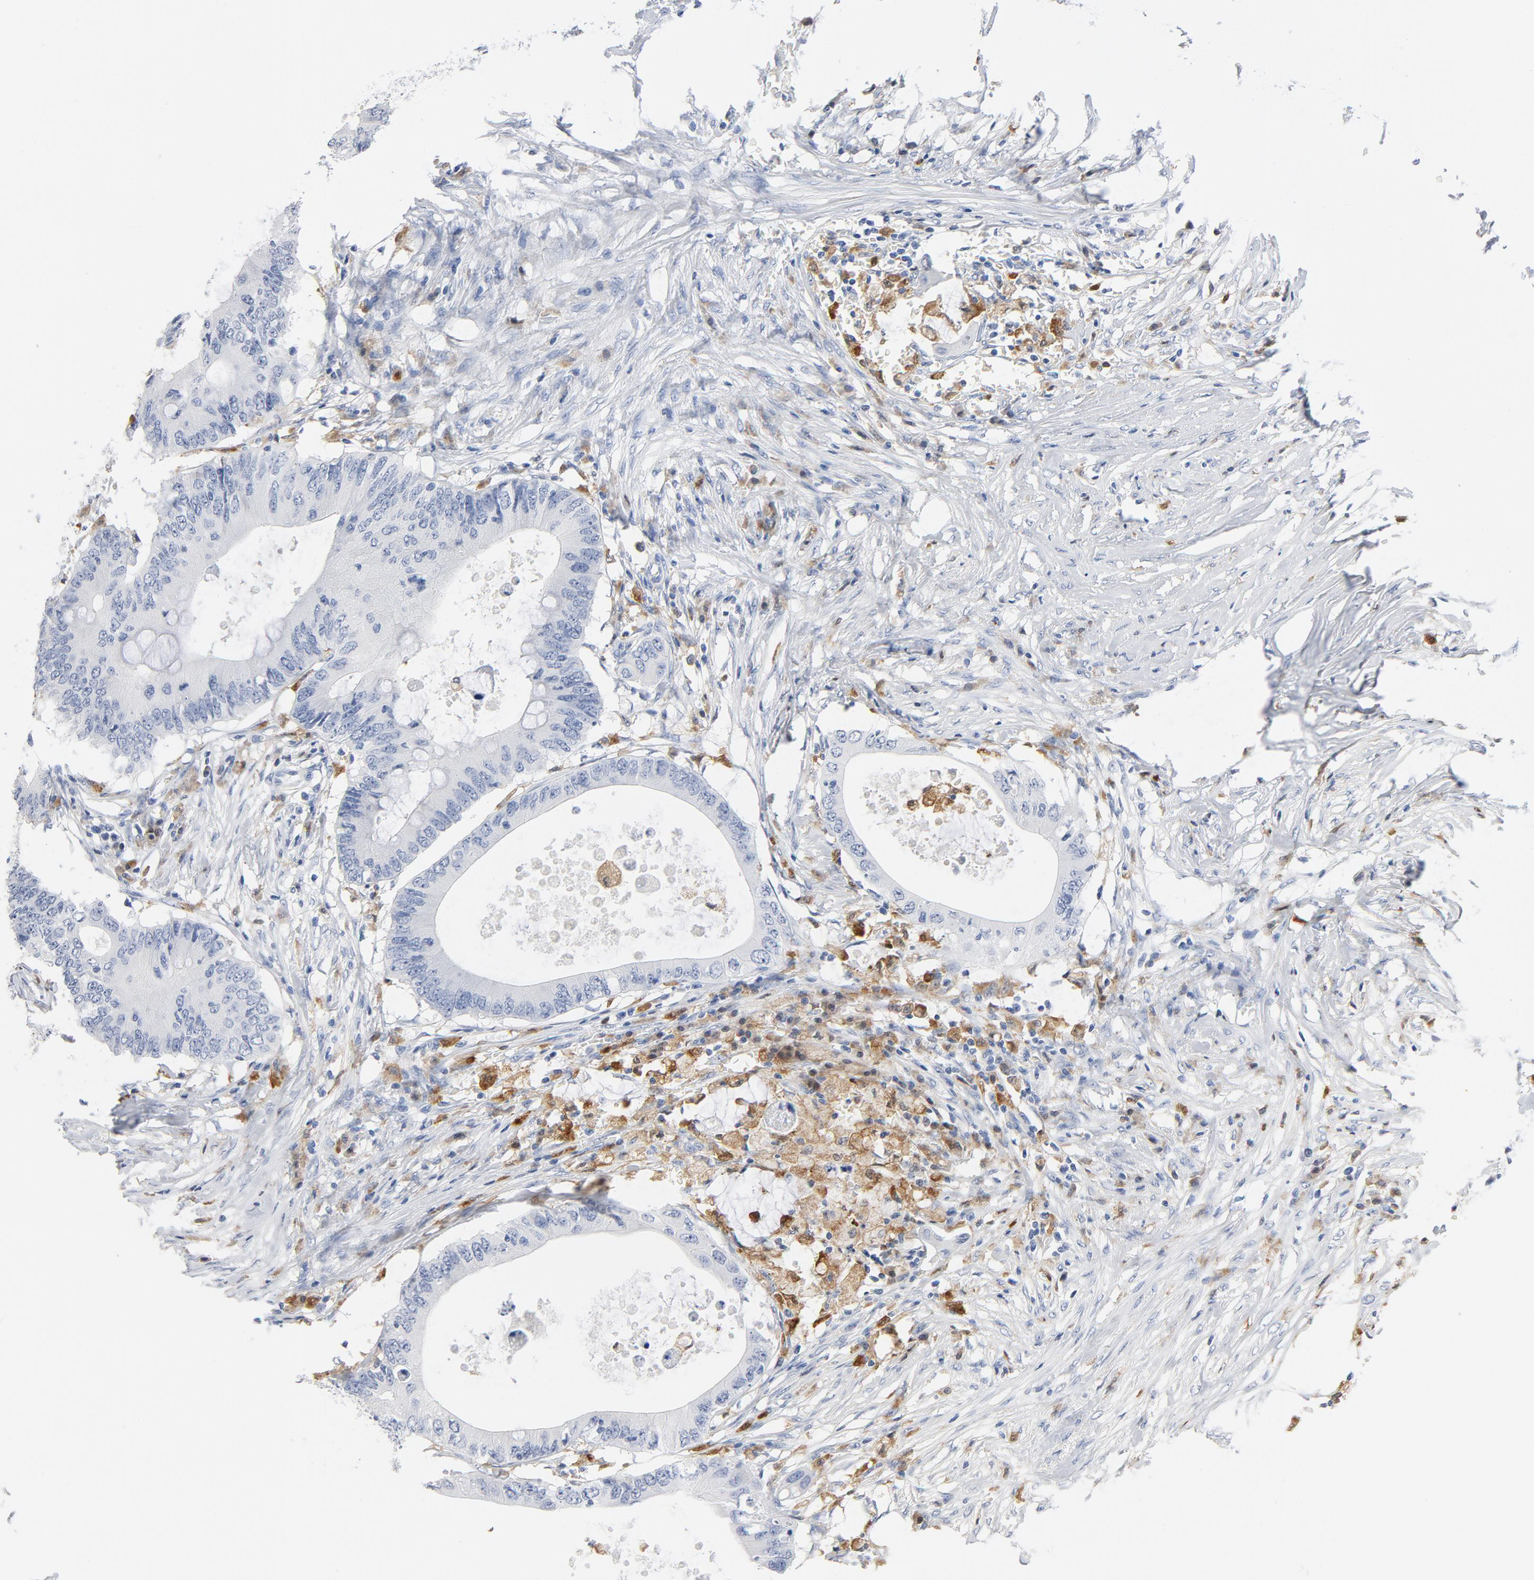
{"staining": {"intensity": "negative", "quantity": "none", "location": "none"}, "tissue": "colorectal cancer", "cell_type": "Tumor cells", "image_type": "cancer", "snomed": [{"axis": "morphology", "description": "Adenocarcinoma, NOS"}, {"axis": "topography", "description": "Colon"}], "caption": "Adenocarcinoma (colorectal) was stained to show a protein in brown. There is no significant positivity in tumor cells. The staining was performed using DAB to visualize the protein expression in brown, while the nuclei were stained in blue with hematoxylin (Magnification: 20x).", "gene": "NCF1", "patient": {"sex": "male", "age": 71}}